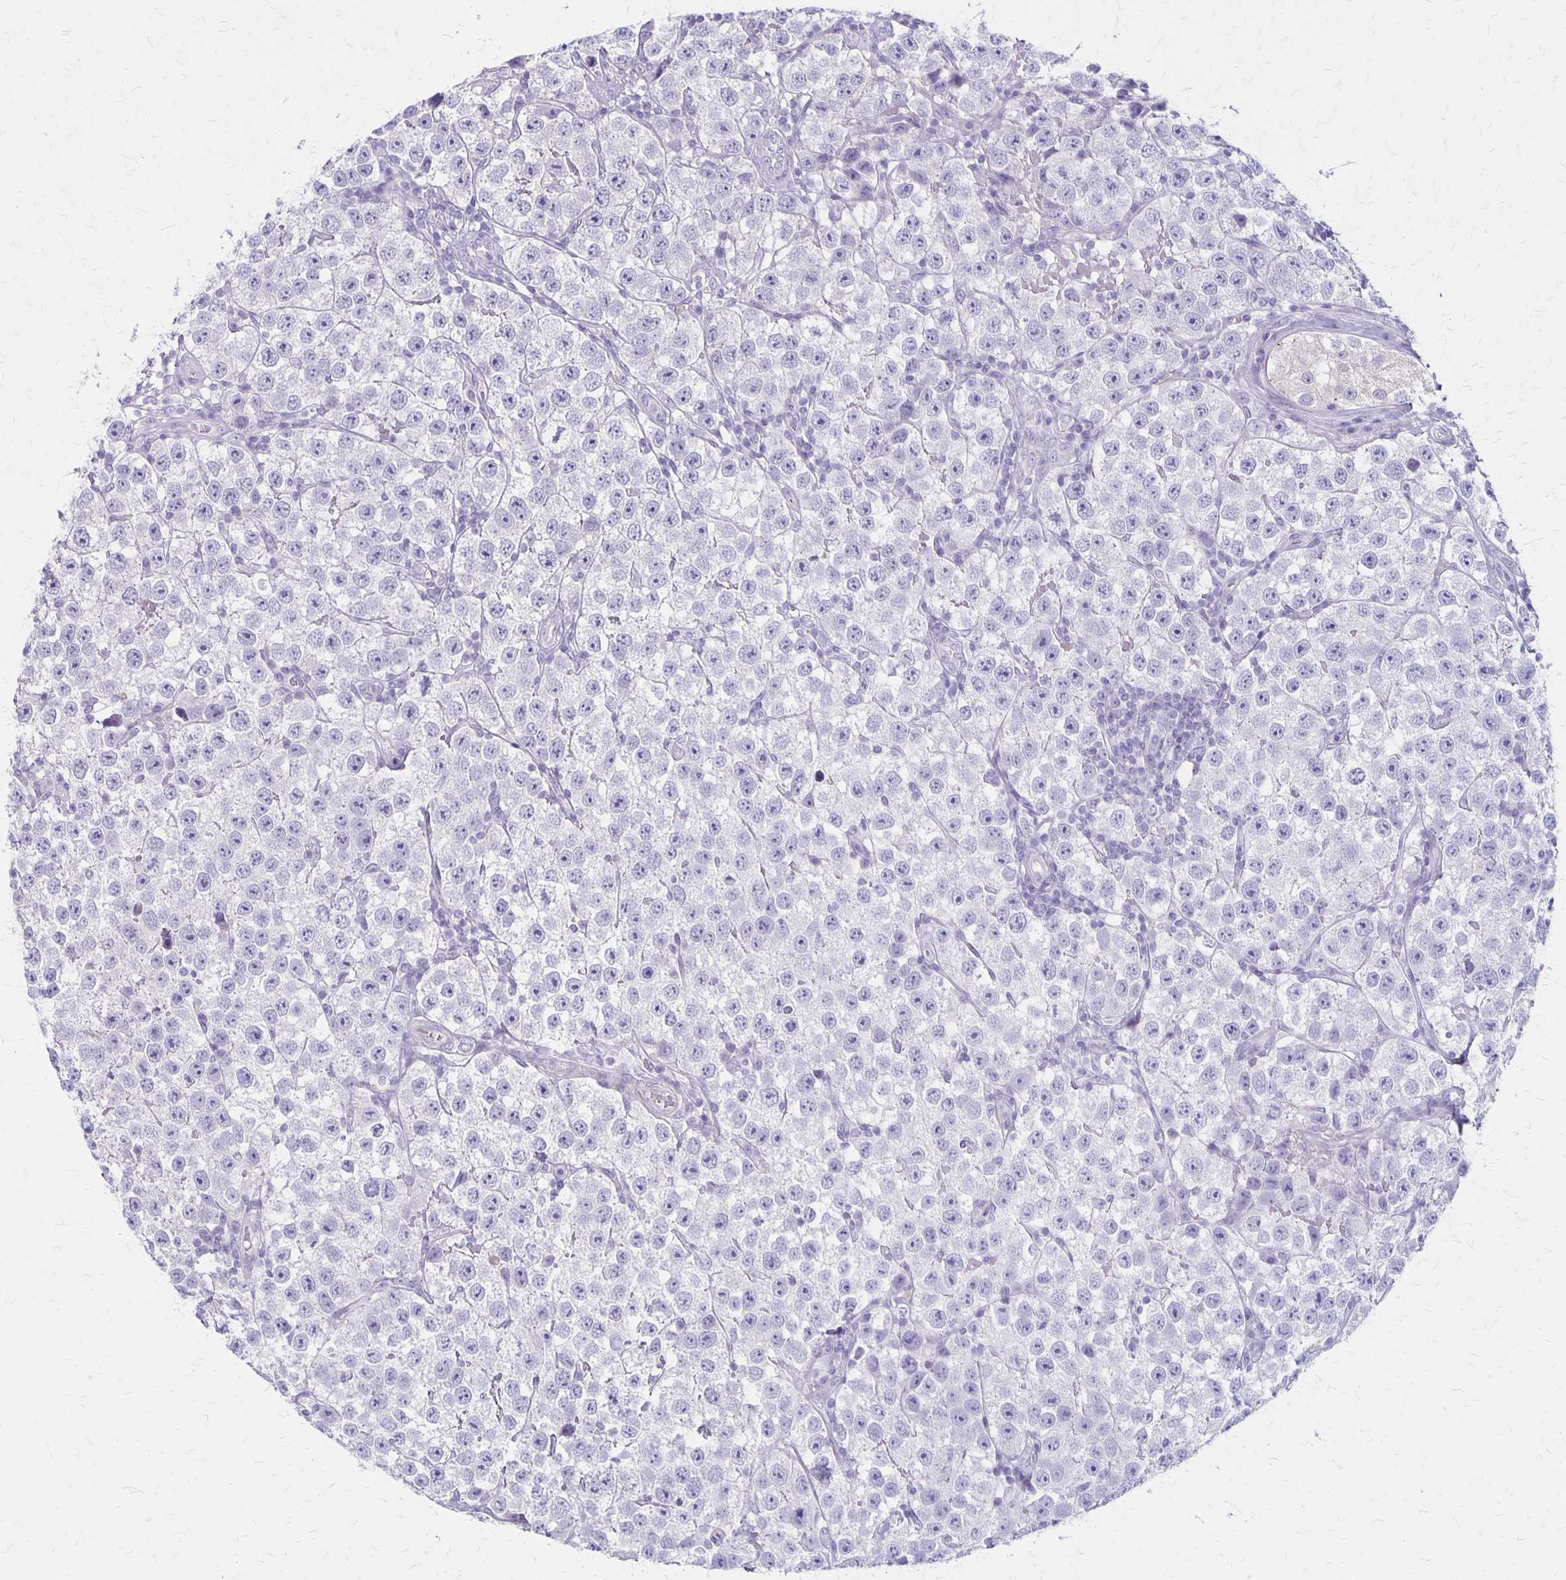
{"staining": {"intensity": "negative", "quantity": "none", "location": "none"}, "tissue": "testis cancer", "cell_type": "Tumor cells", "image_type": "cancer", "snomed": [{"axis": "morphology", "description": "Seminoma, NOS"}, {"axis": "topography", "description": "Testis"}], "caption": "Protein analysis of testis cancer (seminoma) exhibits no significant staining in tumor cells.", "gene": "HOMER1", "patient": {"sex": "male", "age": 34}}